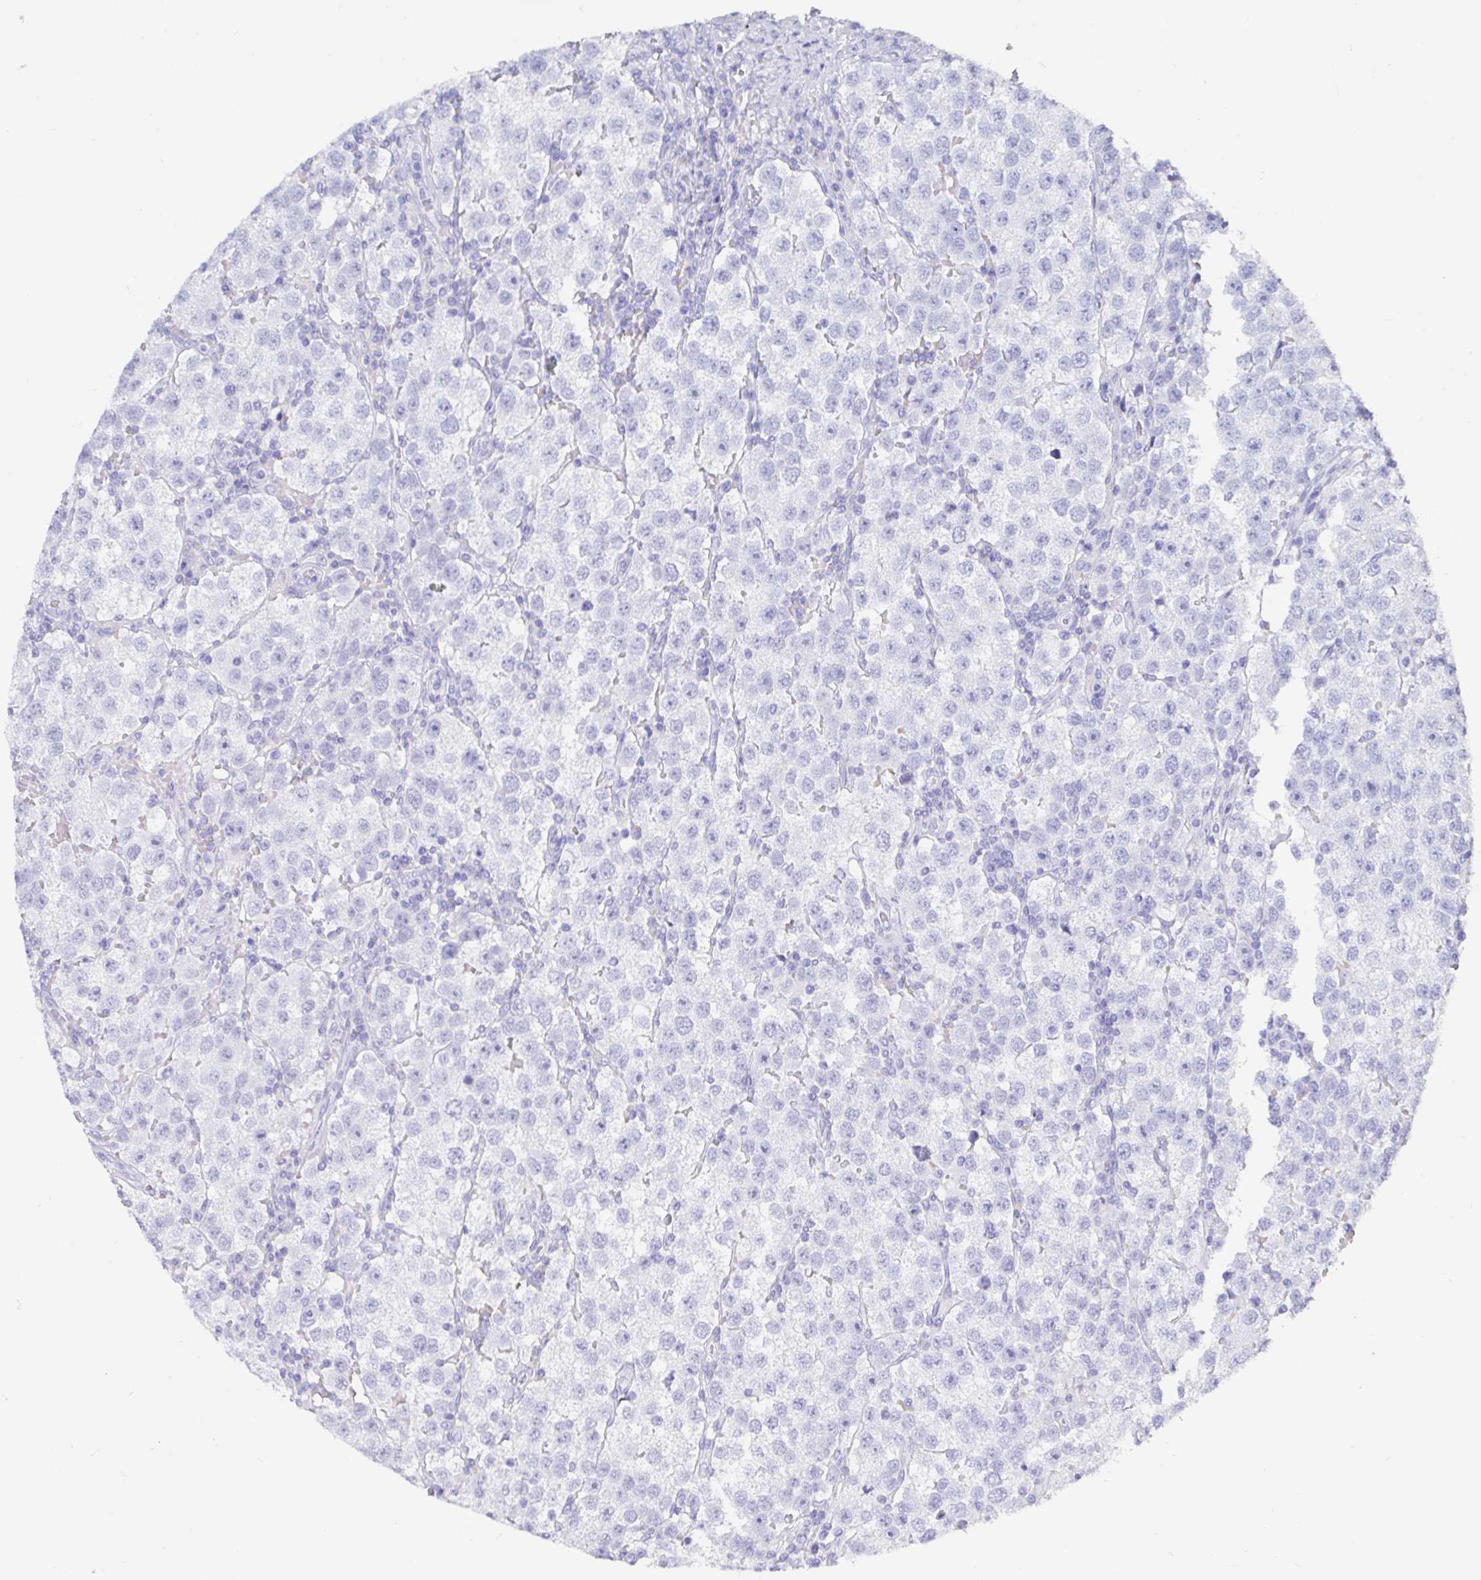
{"staining": {"intensity": "negative", "quantity": "none", "location": "none"}, "tissue": "testis cancer", "cell_type": "Tumor cells", "image_type": "cancer", "snomed": [{"axis": "morphology", "description": "Seminoma, NOS"}, {"axis": "topography", "description": "Testis"}], "caption": "Human seminoma (testis) stained for a protein using IHC shows no staining in tumor cells.", "gene": "ZPBP2", "patient": {"sex": "male", "age": 37}}